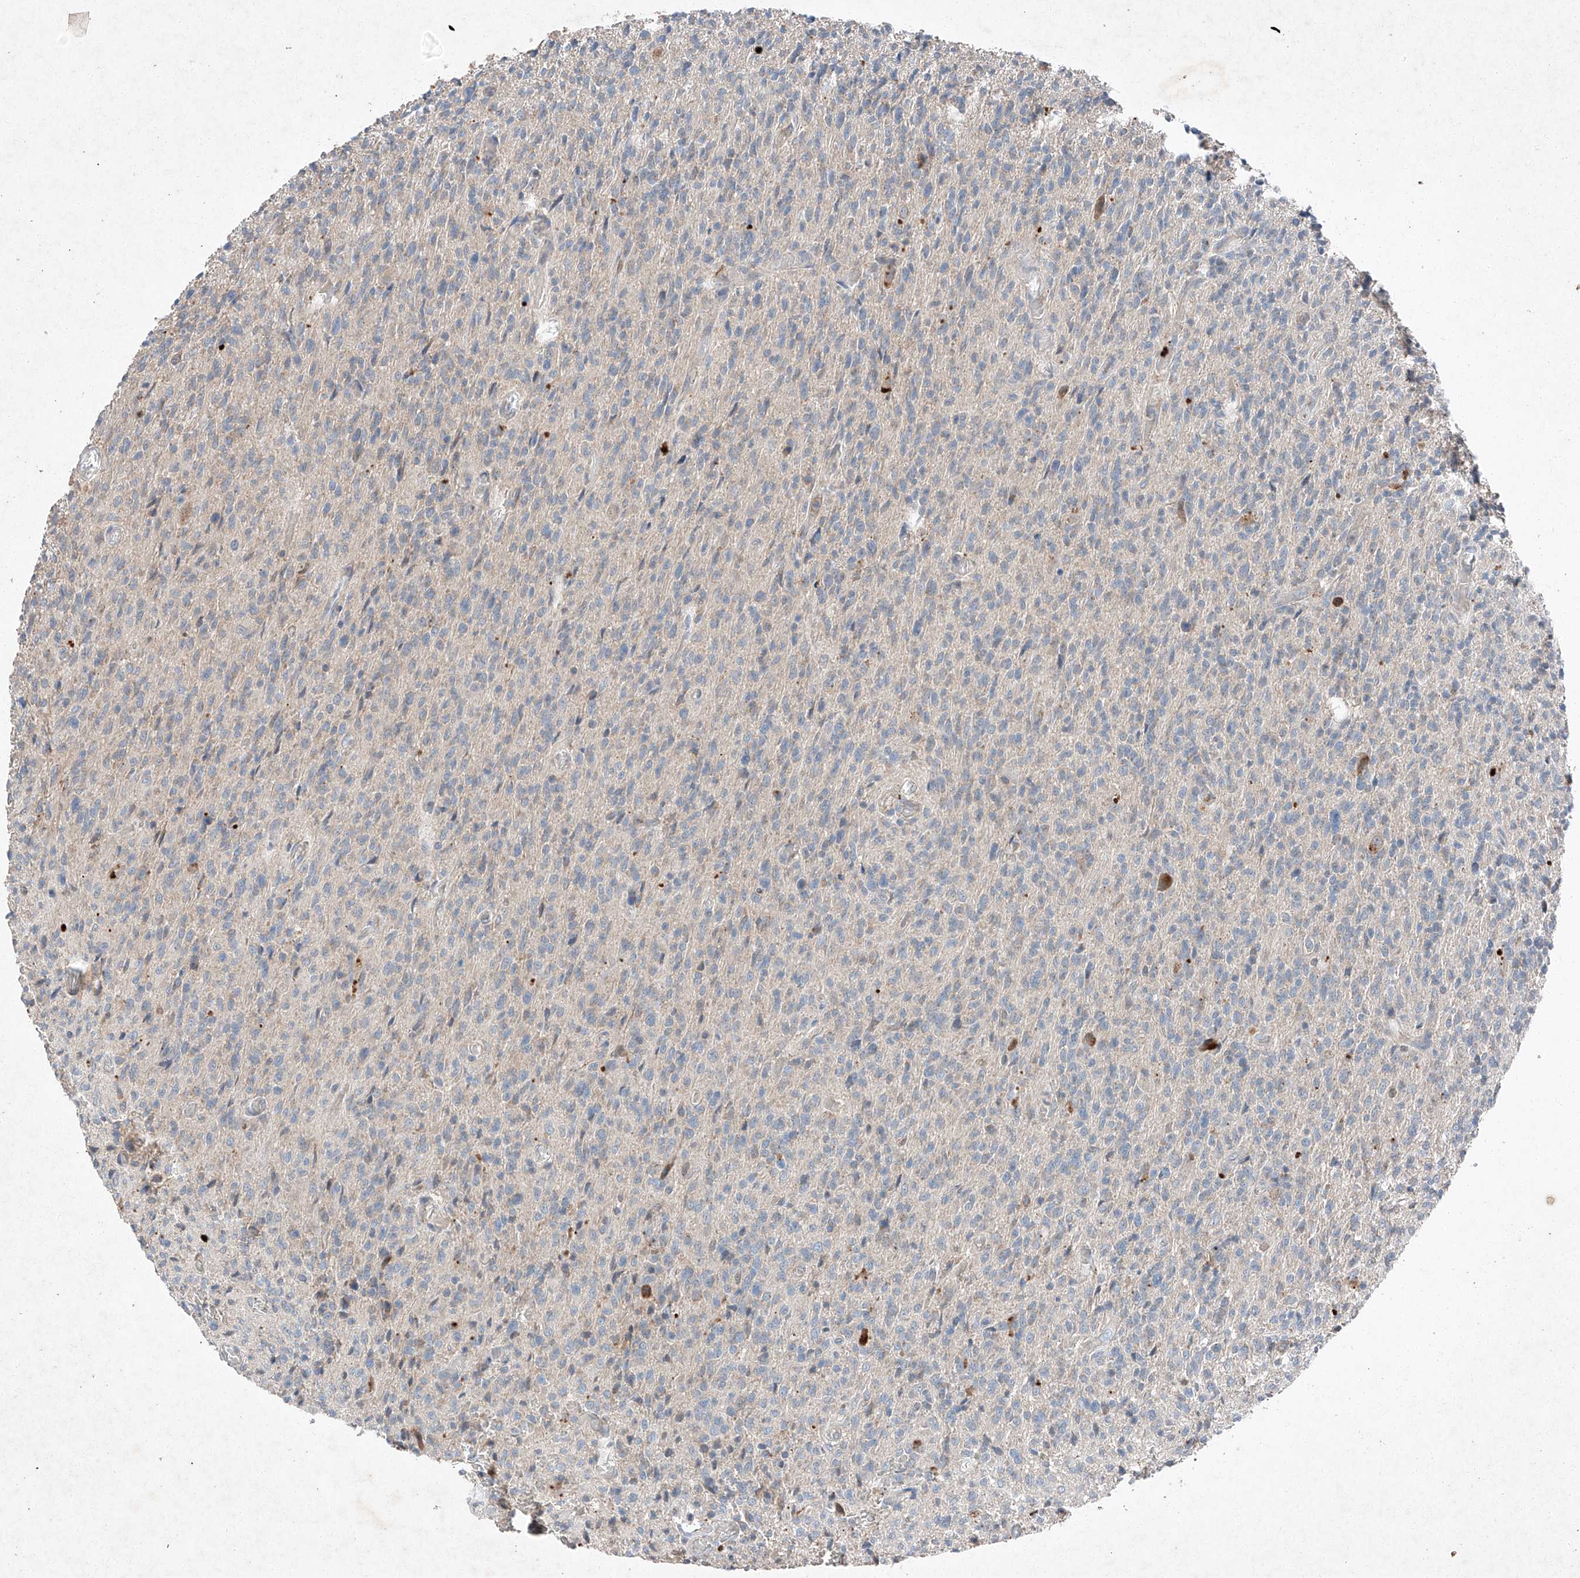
{"staining": {"intensity": "negative", "quantity": "none", "location": "none"}, "tissue": "glioma", "cell_type": "Tumor cells", "image_type": "cancer", "snomed": [{"axis": "morphology", "description": "Glioma, malignant, High grade"}, {"axis": "topography", "description": "Brain"}], "caption": "A photomicrograph of malignant high-grade glioma stained for a protein demonstrates no brown staining in tumor cells.", "gene": "RUSC1", "patient": {"sex": "female", "age": 57}}